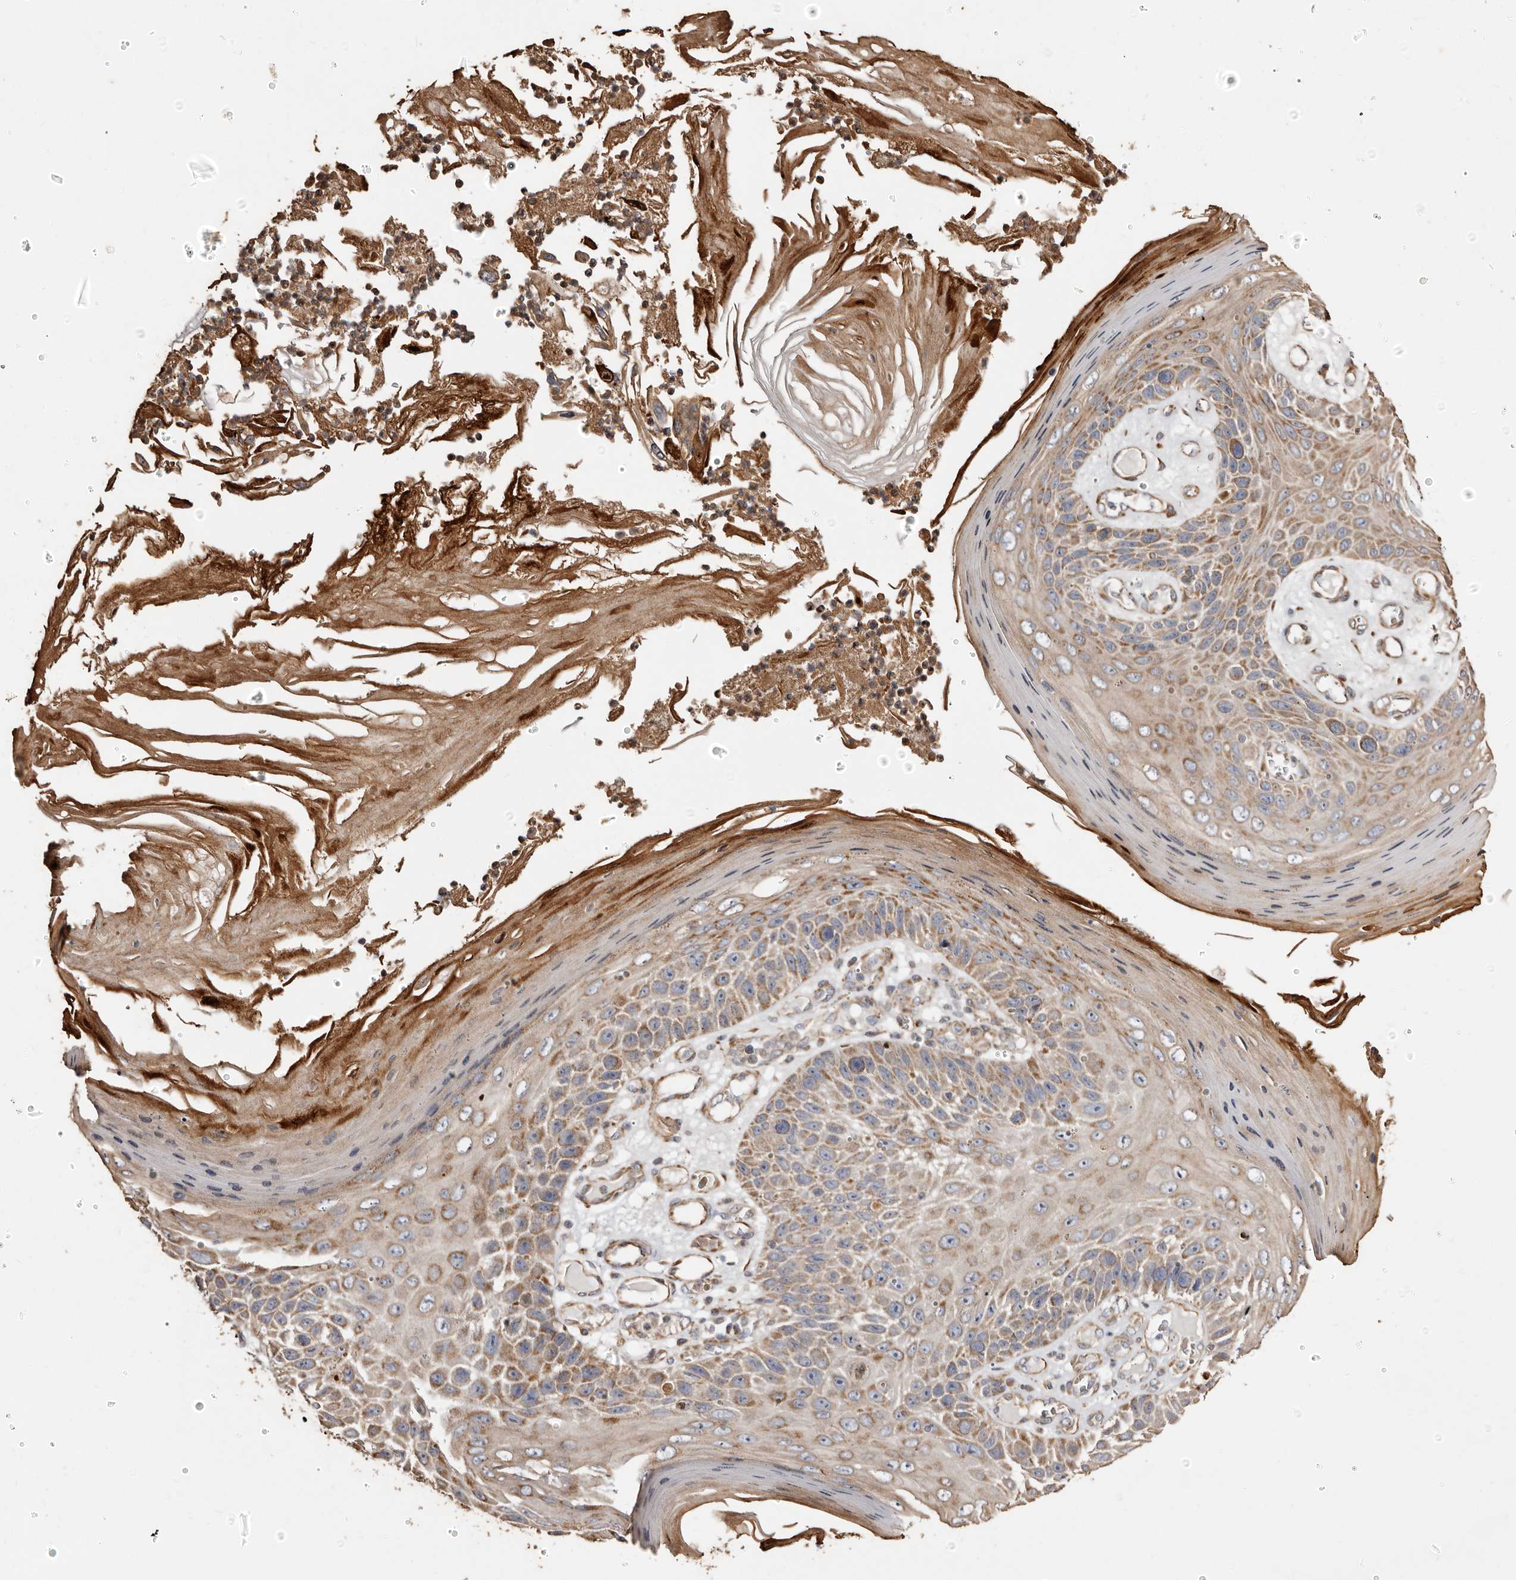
{"staining": {"intensity": "moderate", "quantity": ">75%", "location": "cytoplasmic/membranous"}, "tissue": "skin cancer", "cell_type": "Tumor cells", "image_type": "cancer", "snomed": [{"axis": "morphology", "description": "Squamous cell carcinoma, NOS"}, {"axis": "topography", "description": "Skin"}], "caption": "A brown stain highlights moderate cytoplasmic/membranous positivity of a protein in skin squamous cell carcinoma tumor cells.", "gene": "MACC1", "patient": {"sex": "female", "age": 88}}